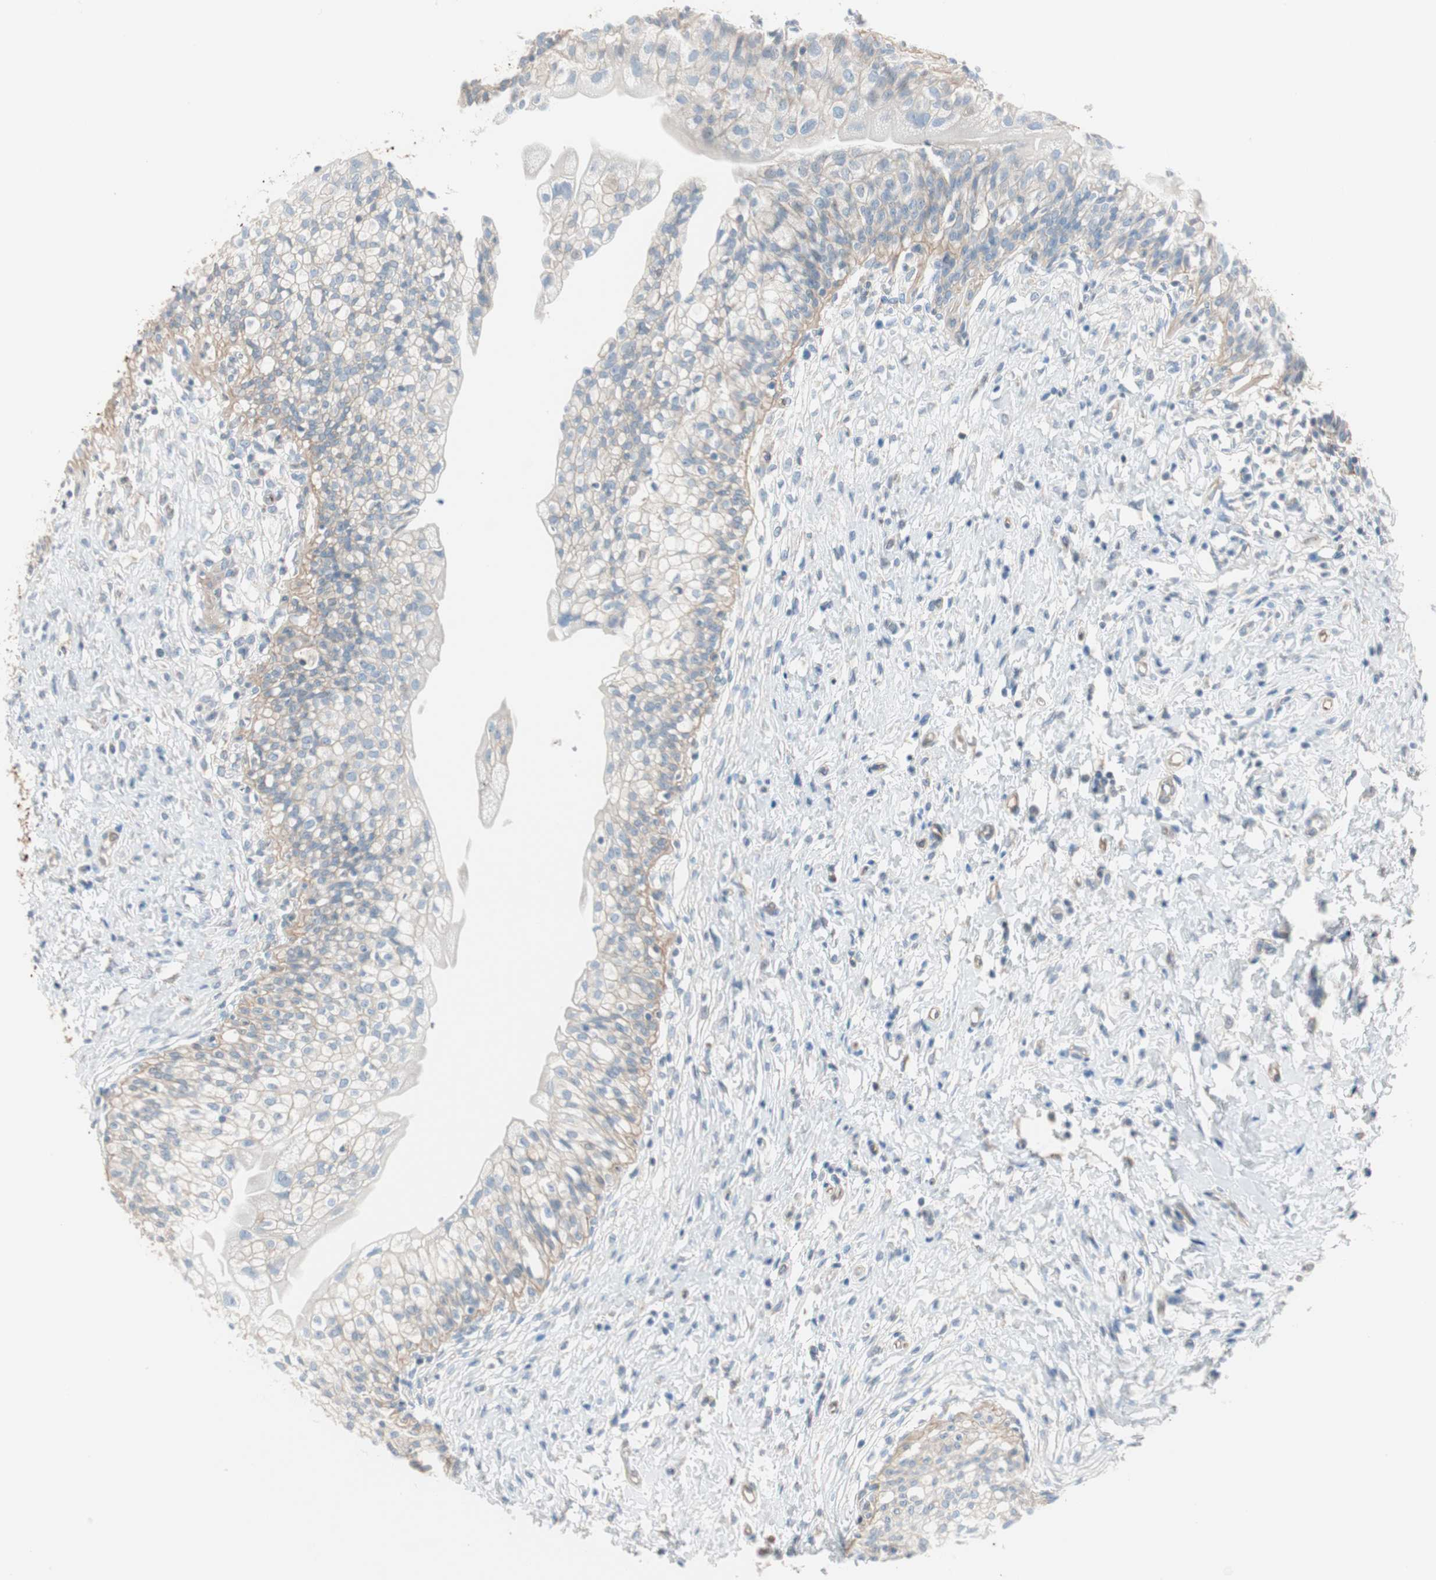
{"staining": {"intensity": "weak", "quantity": ">75%", "location": "cytoplasmic/membranous"}, "tissue": "urinary bladder", "cell_type": "Urothelial cells", "image_type": "normal", "snomed": [{"axis": "morphology", "description": "Normal tissue, NOS"}, {"axis": "morphology", "description": "Inflammation, NOS"}, {"axis": "topography", "description": "Urinary bladder"}], "caption": "Immunohistochemical staining of benign urinary bladder exhibits low levels of weak cytoplasmic/membranous positivity in approximately >75% of urothelial cells.", "gene": "CDK3", "patient": {"sex": "female", "age": 80}}